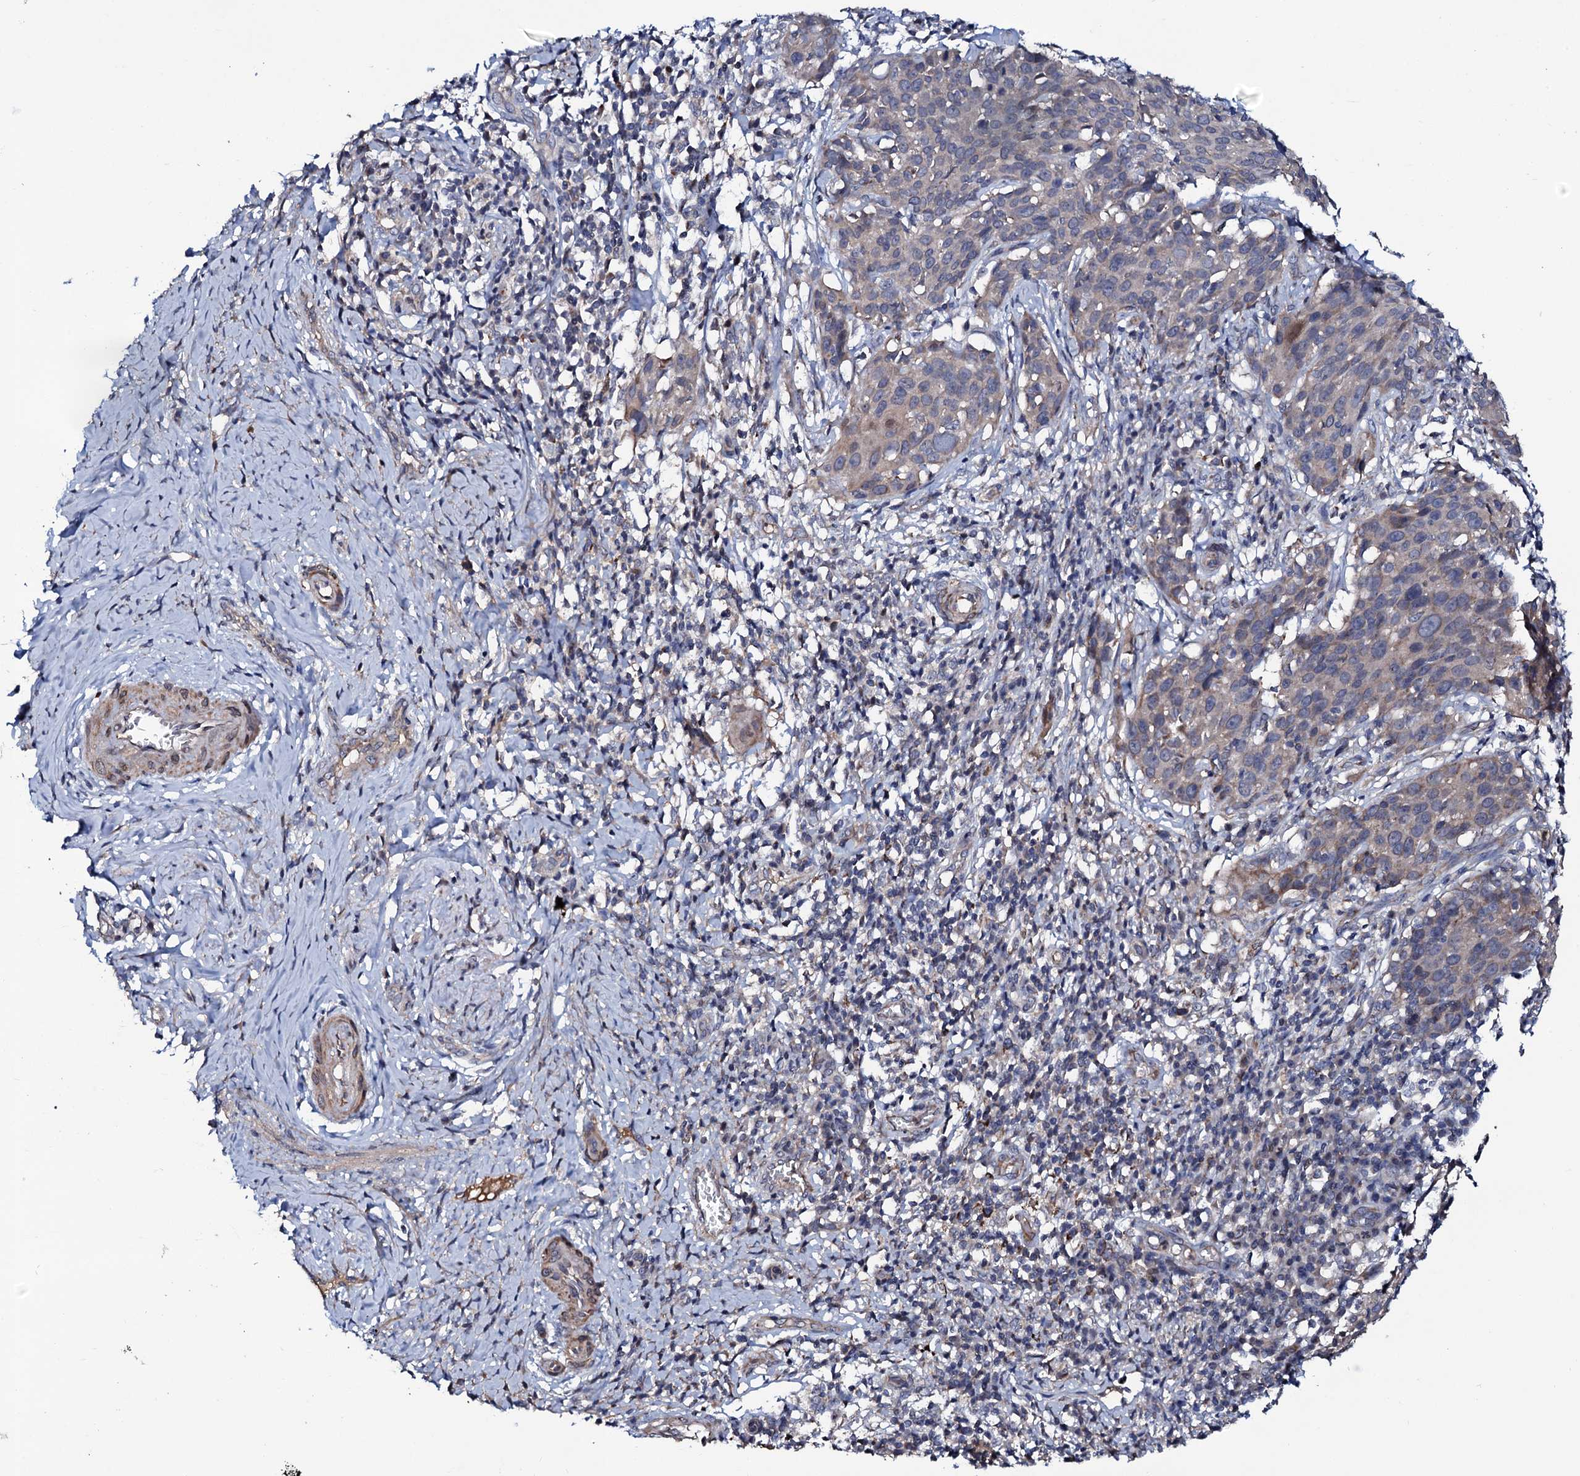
{"staining": {"intensity": "weak", "quantity": "<25%", "location": "cytoplasmic/membranous"}, "tissue": "cervical cancer", "cell_type": "Tumor cells", "image_type": "cancer", "snomed": [{"axis": "morphology", "description": "Squamous cell carcinoma, NOS"}, {"axis": "topography", "description": "Cervix"}], "caption": "High power microscopy histopathology image of an IHC photomicrograph of cervical squamous cell carcinoma, revealing no significant staining in tumor cells. (DAB immunohistochemistry (IHC), high magnification).", "gene": "PPP1R3D", "patient": {"sex": "female", "age": 50}}